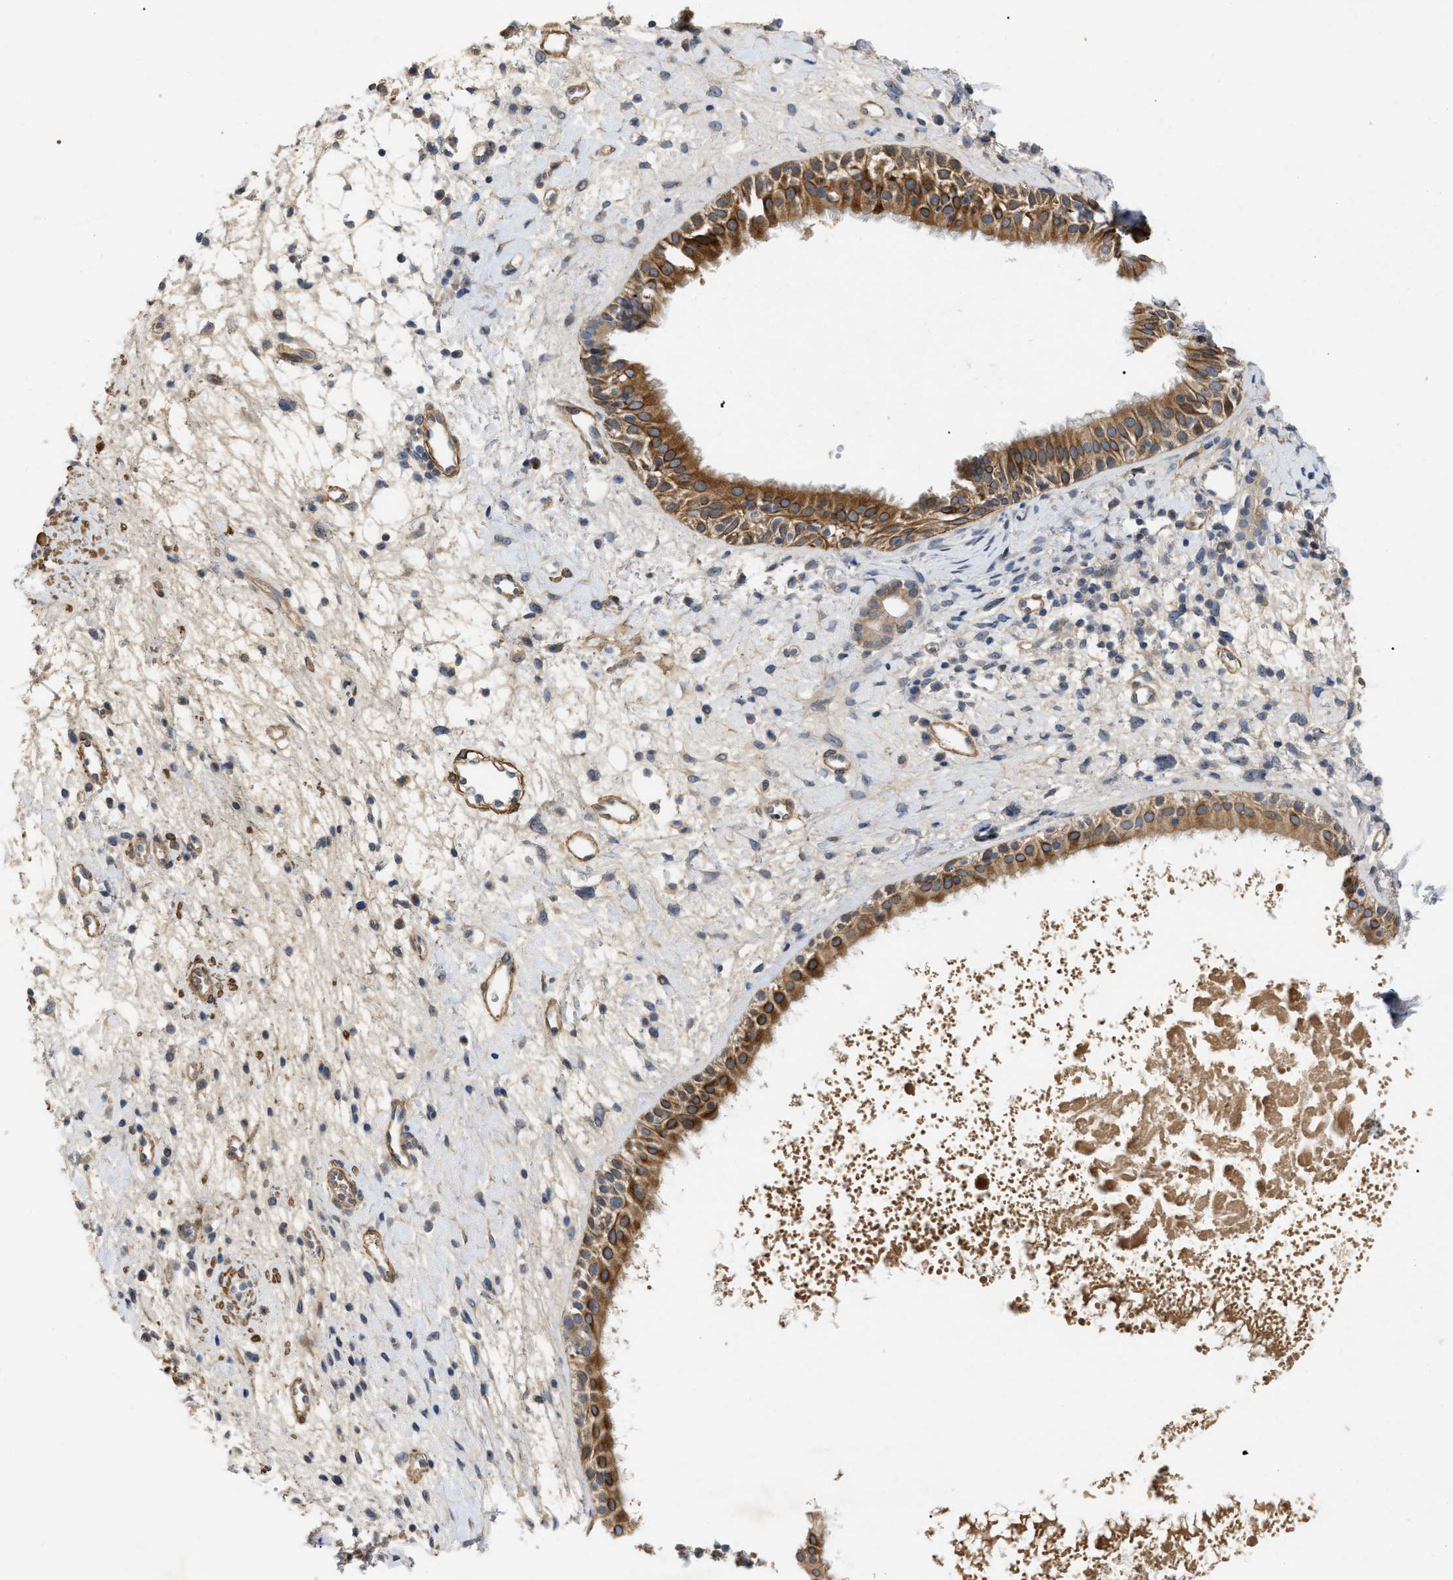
{"staining": {"intensity": "moderate", "quantity": ">75%", "location": "cytoplasmic/membranous"}, "tissue": "nasopharynx", "cell_type": "Respiratory epithelial cells", "image_type": "normal", "snomed": [{"axis": "morphology", "description": "Normal tissue, NOS"}, {"axis": "topography", "description": "Nasopharynx"}], "caption": "A brown stain shows moderate cytoplasmic/membranous positivity of a protein in respiratory epithelial cells of normal nasopharynx.", "gene": "ST6GALNAC6", "patient": {"sex": "male", "age": 22}}